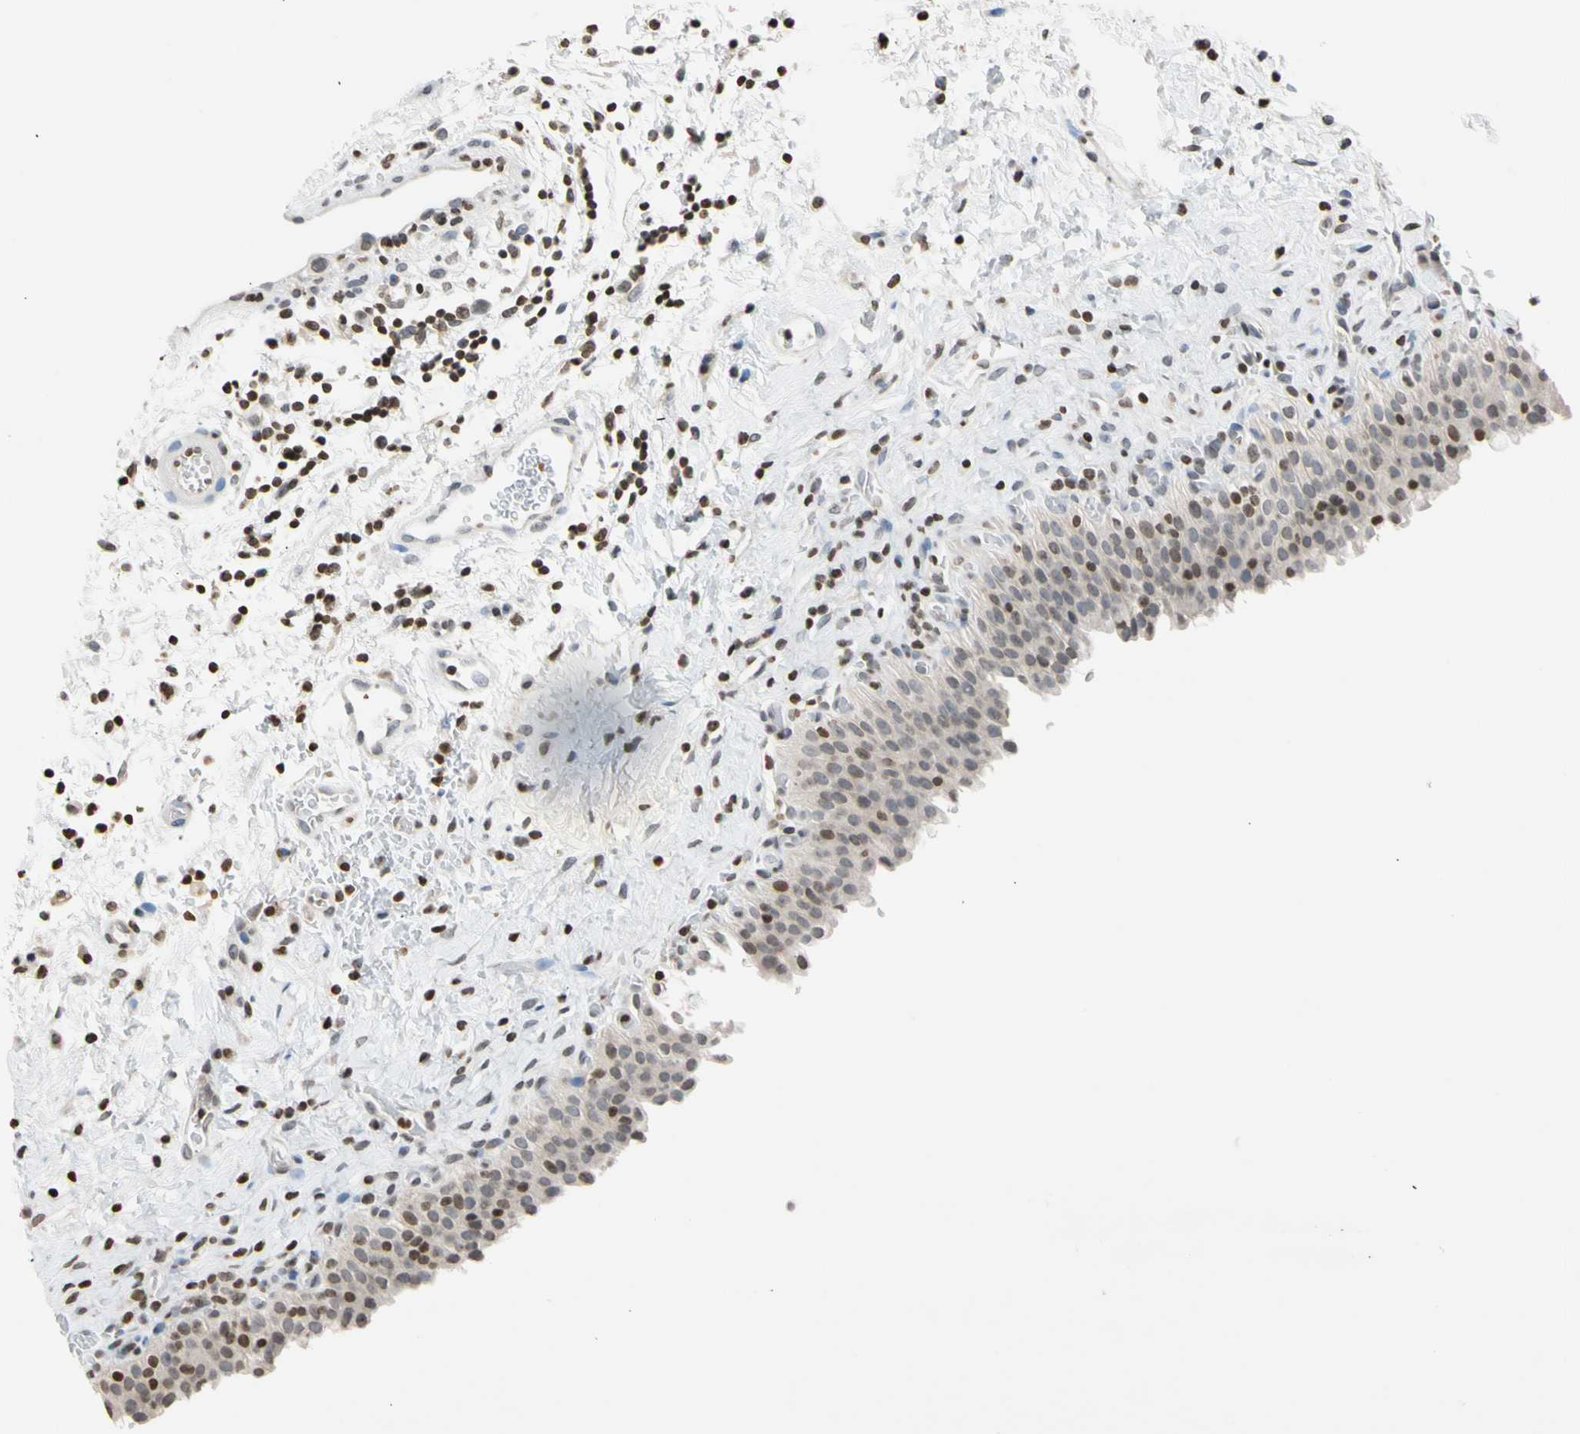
{"staining": {"intensity": "weak", "quantity": ">75%", "location": "cytoplasmic/membranous"}, "tissue": "urinary bladder", "cell_type": "Urothelial cells", "image_type": "normal", "snomed": [{"axis": "morphology", "description": "Normal tissue, NOS"}, {"axis": "topography", "description": "Urinary bladder"}], "caption": "Brown immunohistochemical staining in benign urinary bladder exhibits weak cytoplasmic/membranous staining in about >75% of urothelial cells.", "gene": "GPX4", "patient": {"sex": "male", "age": 51}}